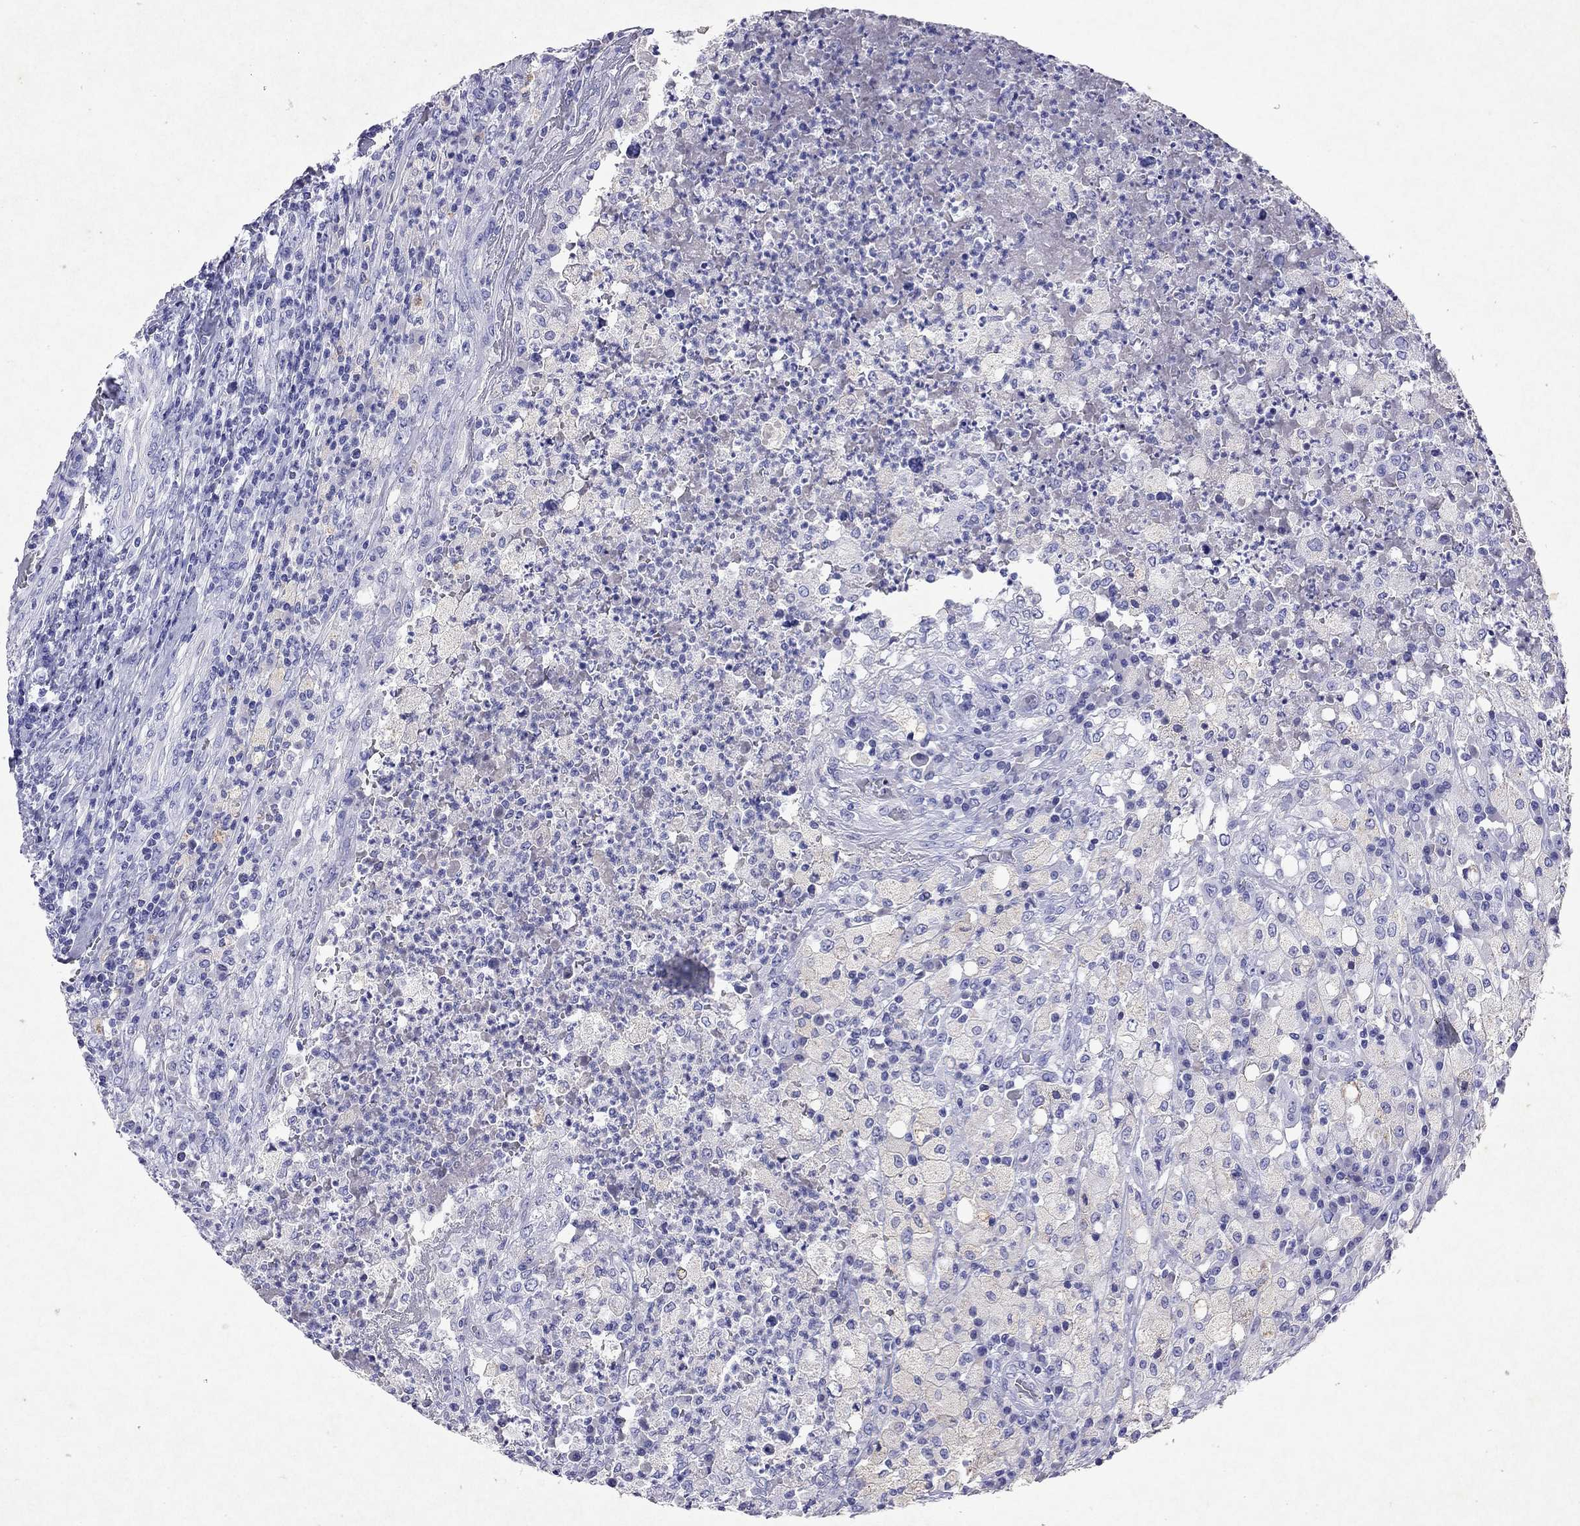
{"staining": {"intensity": "negative", "quantity": "none", "location": "none"}, "tissue": "testis cancer", "cell_type": "Tumor cells", "image_type": "cancer", "snomed": [{"axis": "morphology", "description": "Necrosis, NOS"}, {"axis": "morphology", "description": "Carcinoma, Embryonal, NOS"}, {"axis": "topography", "description": "Testis"}], "caption": "High magnification brightfield microscopy of testis embryonal carcinoma stained with DAB (brown) and counterstained with hematoxylin (blue): tumor cells show no significant positivity.", "gene": "ARMC12", "patient": {"sex": "male", "age": 19}}